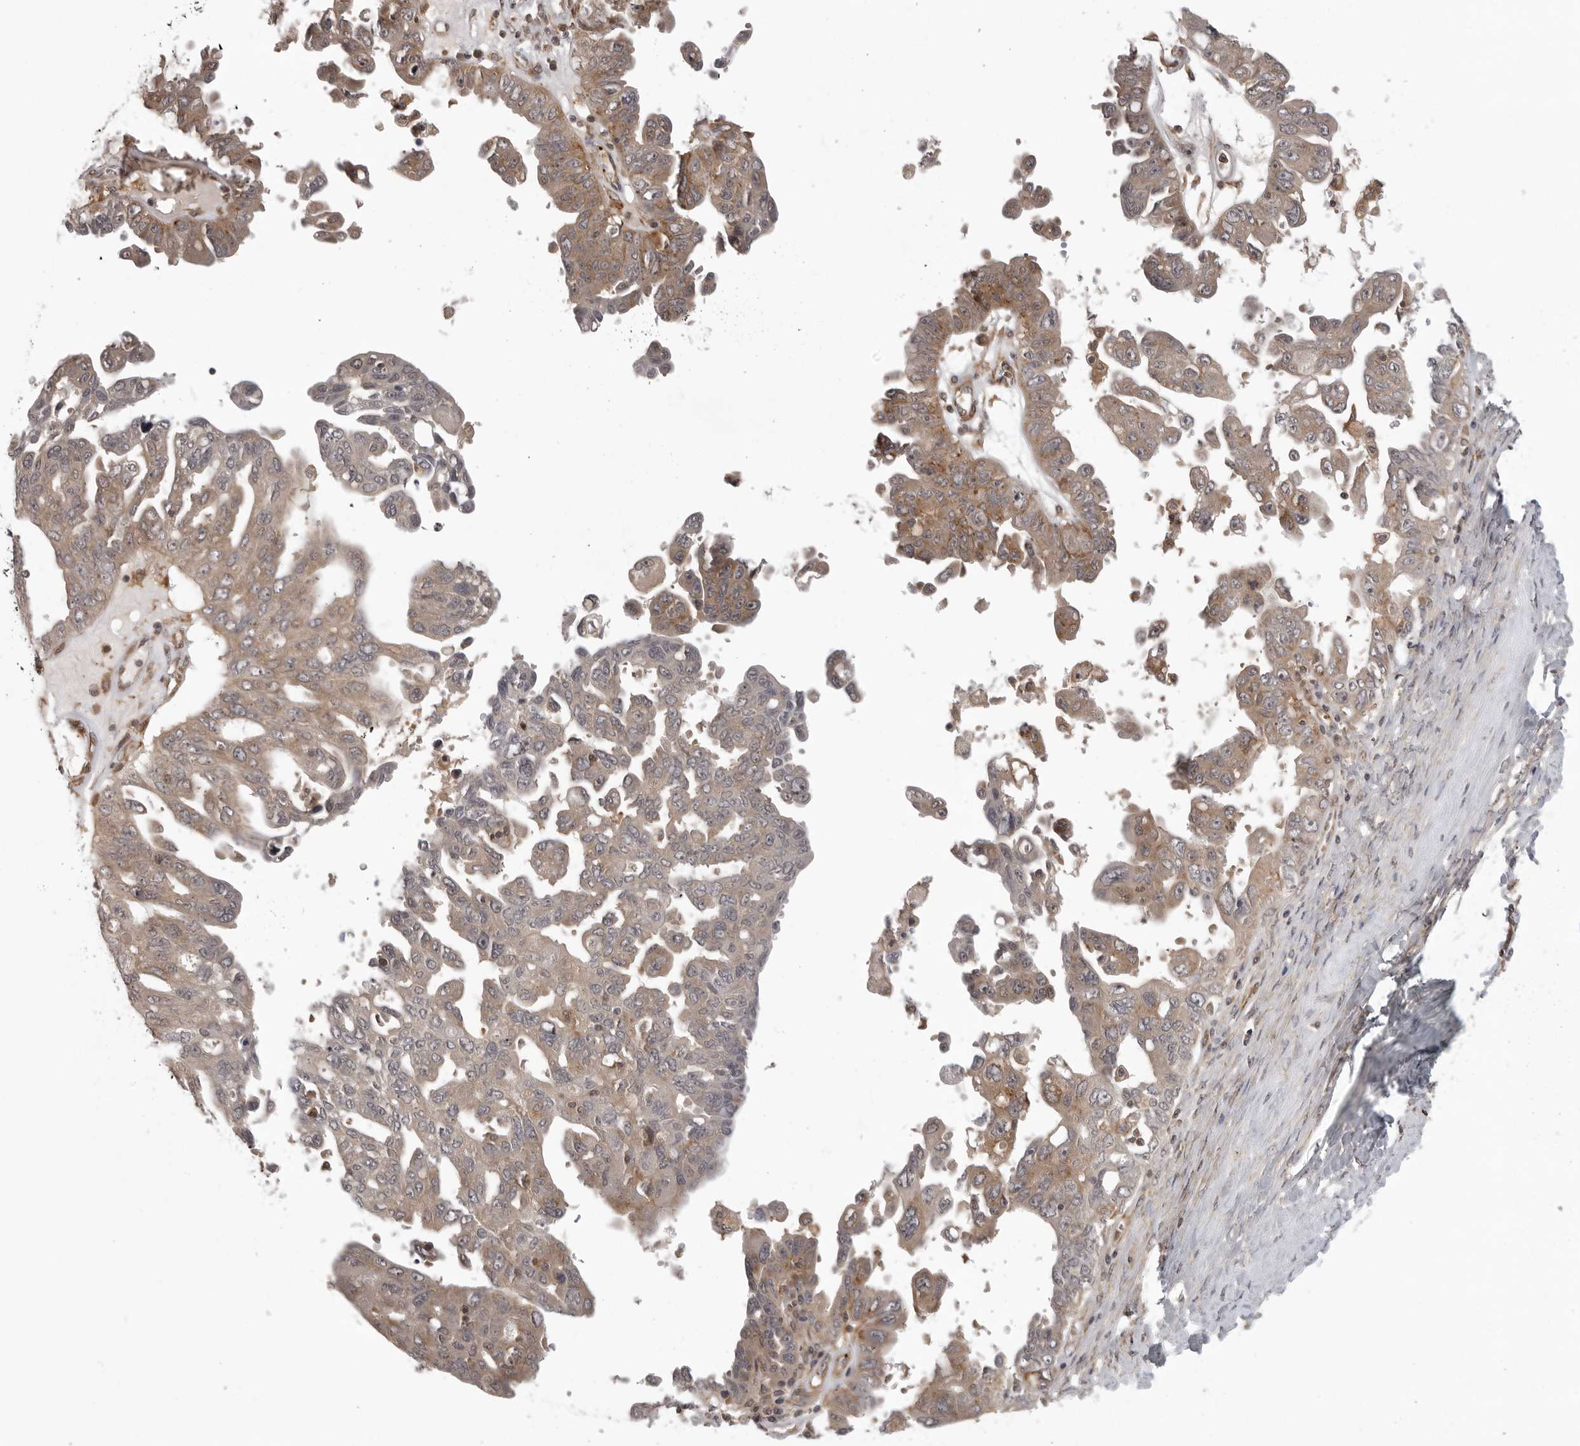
{"staining": {"intensity": "moderate", "quantity": "25%-75%", "location": "cytoplasmic/membranous"}, "tissue": "ovarian cancer", "cell_type": "Tumor cells", "image_type": "cancer", "snomed": [{"axis": "morphology", "description": "Carcinoma, endometroid"}, {"axis": "topography", "description": "Ovary"}], "caption": "High-magnification brightfield microscopy of ovarian endometroid carcinoma stained with DAB (3,3'-diaminobenzidine) (brown) and counterstained with hematoxylin (blue). tumor cells exhibit moderate cytoplasmic/membranous staining is seen in about25%-75% of cells. The protein of interest is shown in brown color, while the nuclei are stained blue.", "gene": "TUT4", "patient": {"sex": "female", "age": 62}}